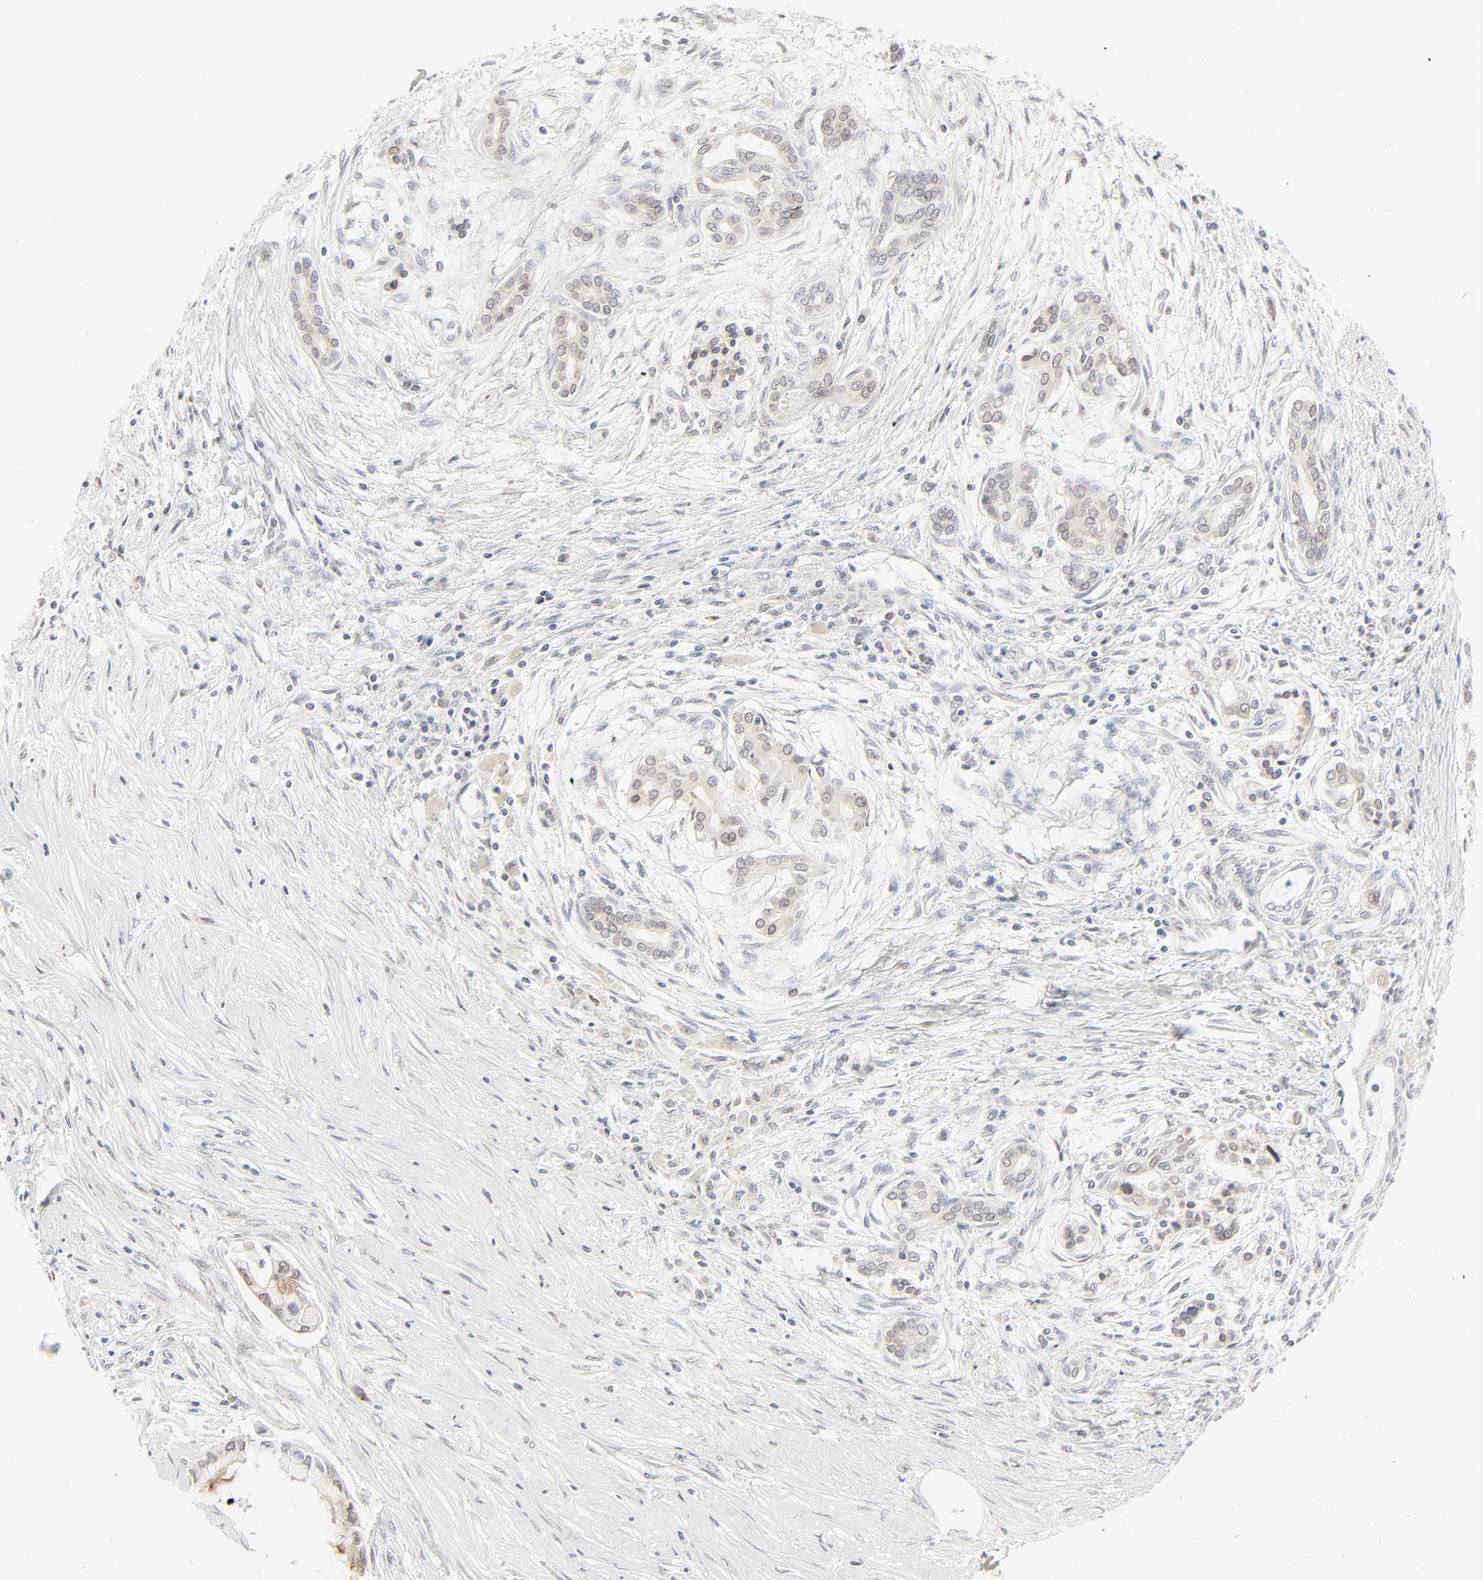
{"staining": {"intensity": "weak", "quantity": "<25%", "location": "cytoplasmic/membranous,nuclear"}, "tissue": "pancreatic cancer", "cell_type": "Tumor cells", "image_type": "cancer", "snomed": [{"axis": "morphology", "description": "Adenocarcinoma, NOS"}, {"axis": "topography", "description": "Pancreas"}], "caption": "The IHC image has no significant positivity in tumor cells of pancreatic cancer tissue.", "gene": "MAD1L1", "patient": {"sex": "female", "age": 59}}